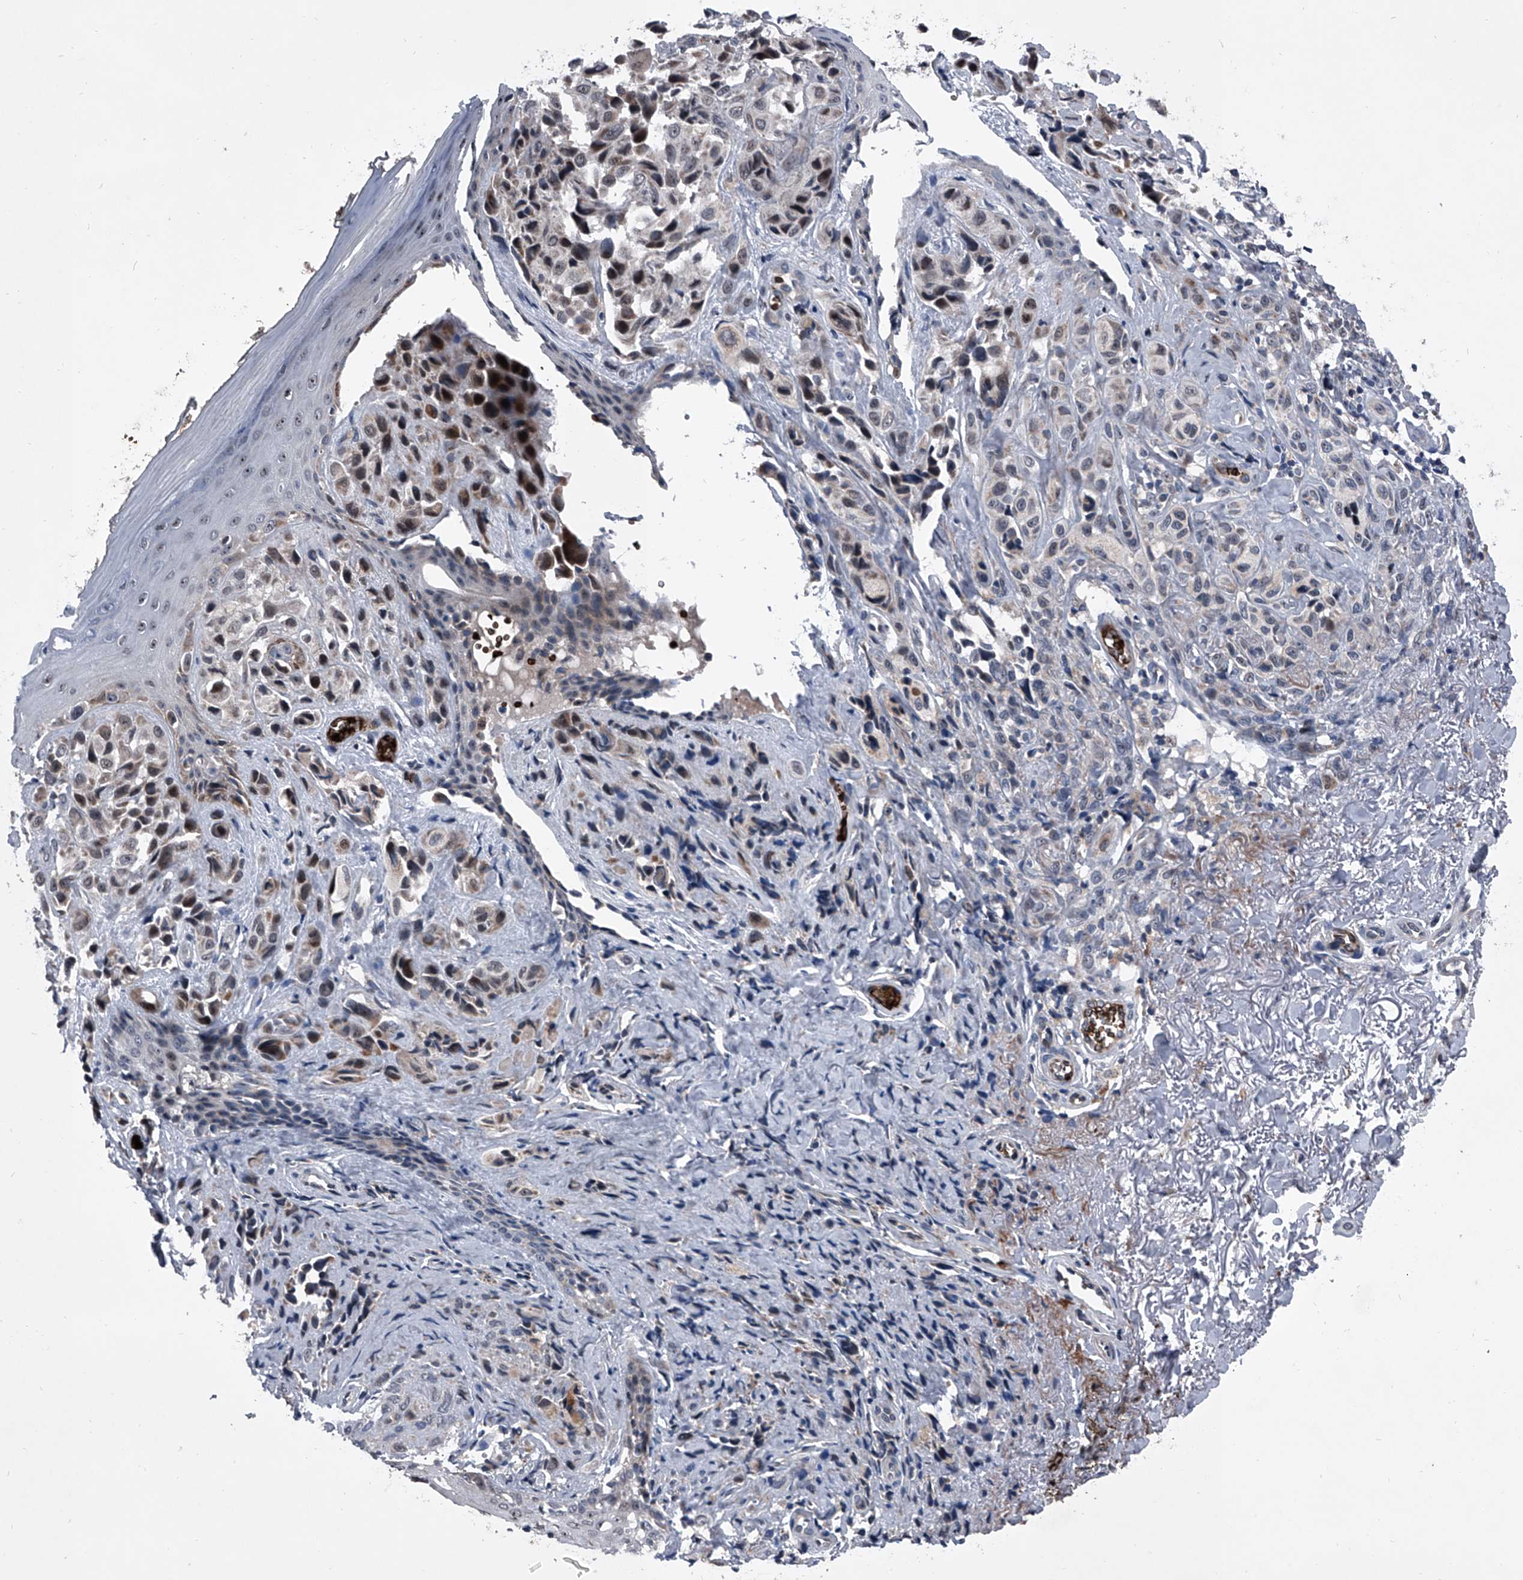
{"staining": {"intensity": "weak", "quantity": "25%-75%", "location": "nuclear"}, "tissue": "melanoma", "cell_type": "Tumor cells", "image_type": "cancer", "snomed": [{"axis": "morphology", "description": "Malignant melanoma, NOS"}, {"axis": "topography", "description": "Skin"}], "caption": "Immunohistochemical staining of melanoma shows low levels of weak nuclear staining in approximately 25%-75% of tumor cells.", "gene": "CEP85L", "patient": {"sex": "female", "age": 58}}